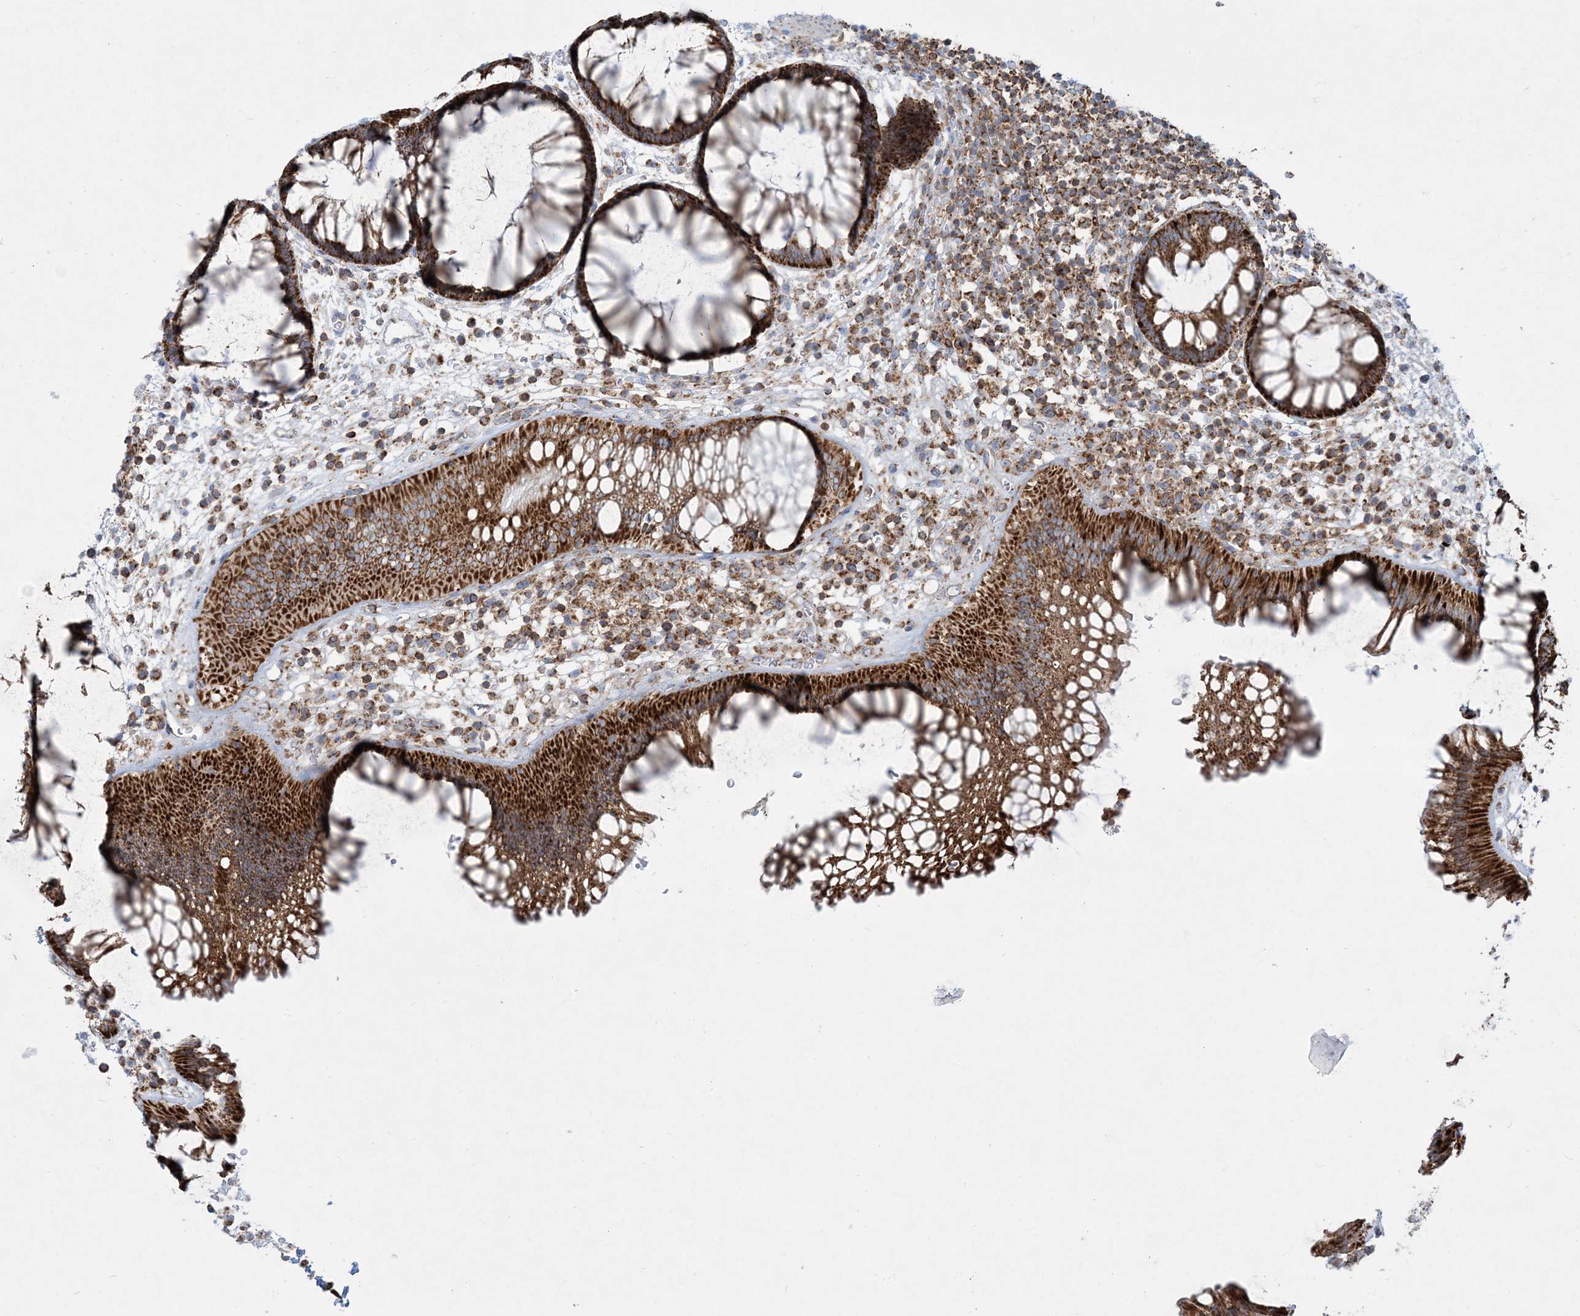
{"staining": {"intensity": "strong", "quantity": ">75%", "location": "cytoplasmic/membranous"}, "tissue": "rectum", "cell_type": "Glandular cells", "image_type": "normal", "snomed": [{"axis": "morphology", "description": "Normal tissue, NOS"}, {"axis": "topography", "description": "Rectum"}], "caption": "Immunohistochemistry (IHC) photomicrograph of benign rectum: human rectum stained using IHC reveals high levels of strong protein expression localized specifically in the cytoplasmic/membranous of glandular cells, appearing as a cytoplasmic/membranous brown color.", "gene": "BEND4", "patient": {"sex": "male", "age": 51}}